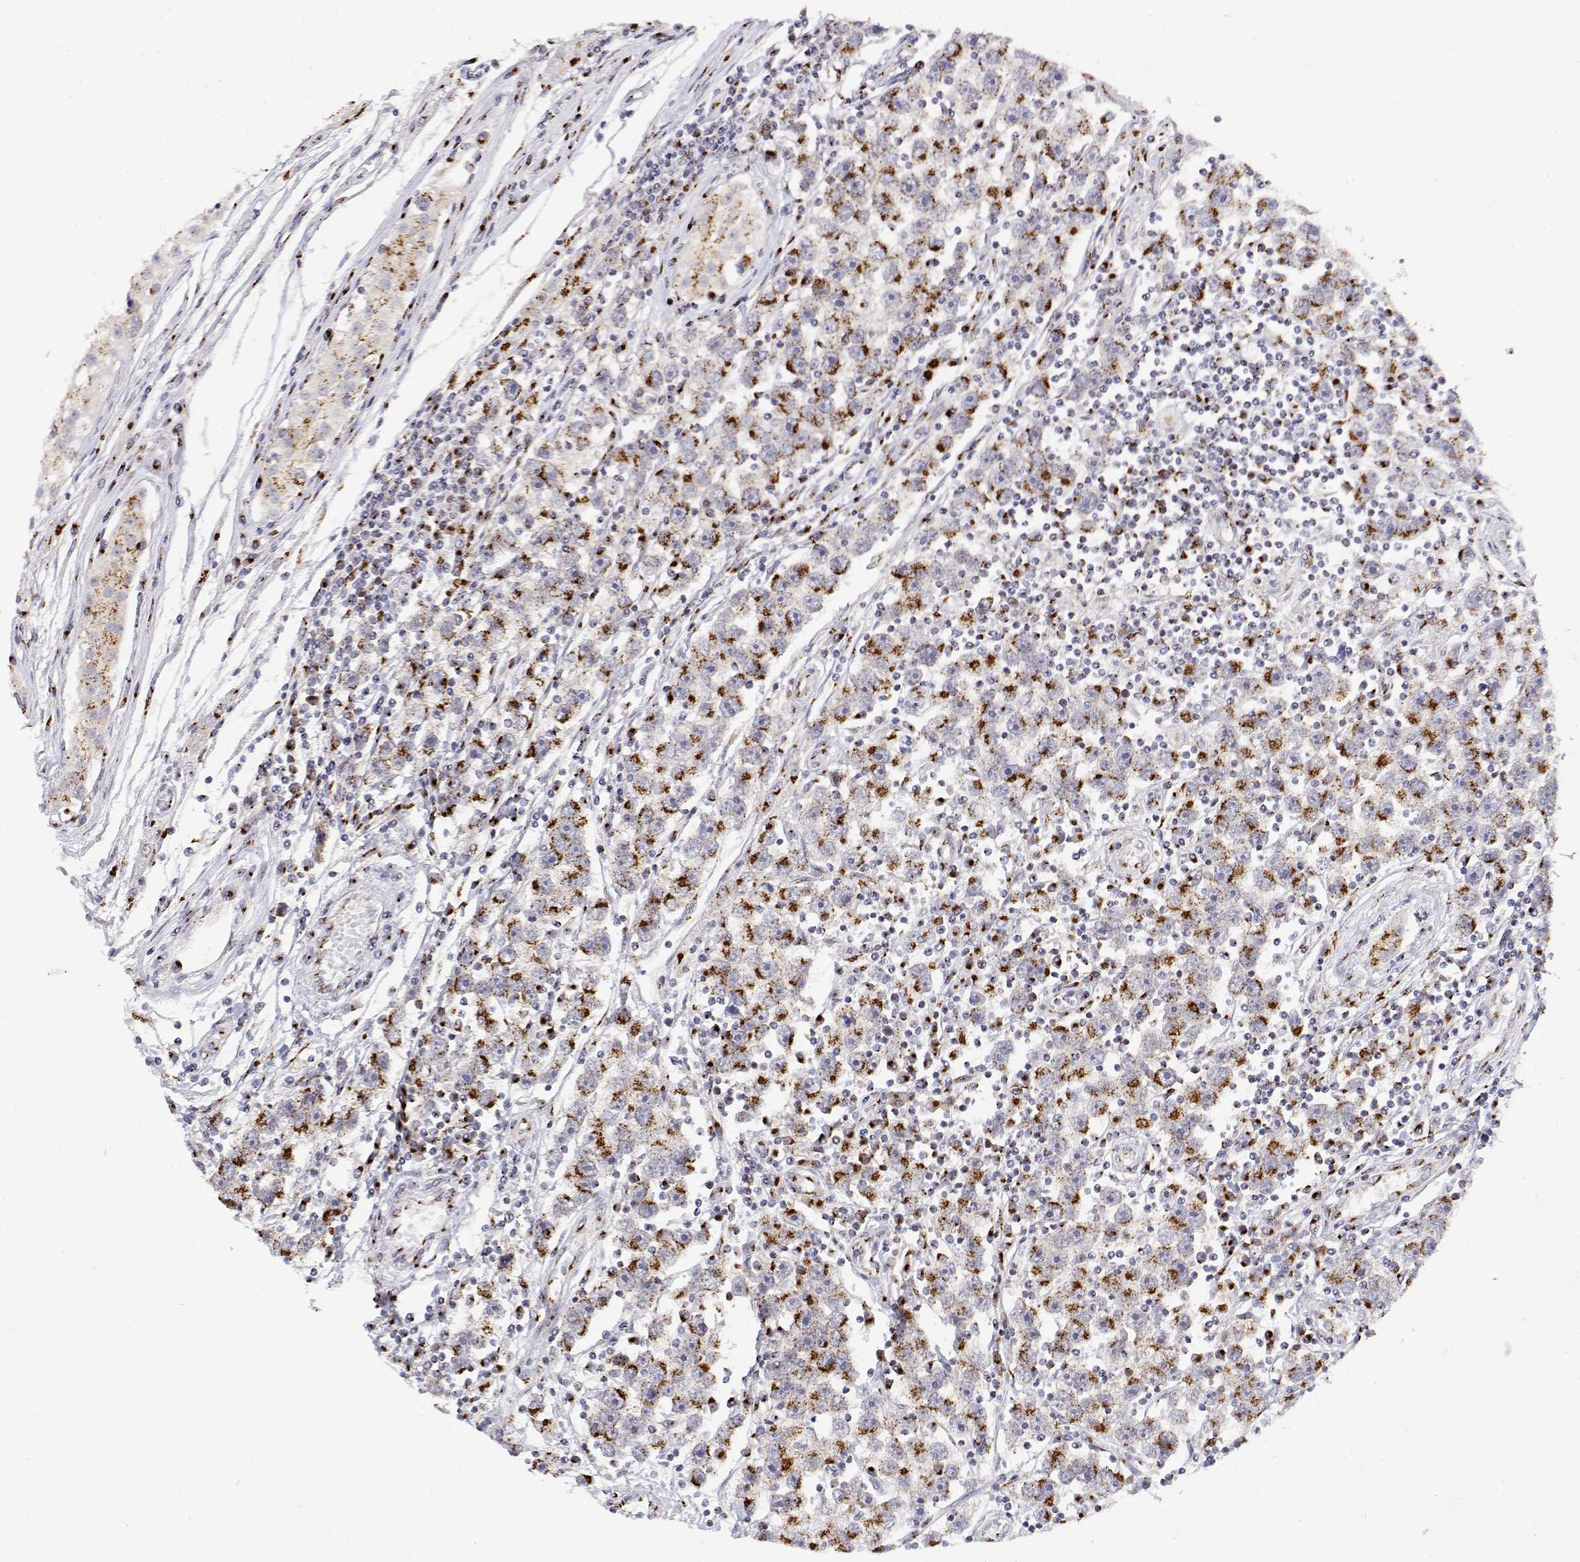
{"staining": {"intensity": "strong", "quantity": "25%-75%", "location": "cytoplasmic/membranous"}, "tissue": "testis cancer", "cell_type": "Tumor cells", "image_type": "cancer", "snomed": [{"axis": "morphology", "description": "Seminoma, NOS"}, {"axis": "topography", "description": "Testis"}], "caption": "IHC image of neoplastic tissue: testis cancer stained using immunohistochemistry (IHC) displays high levels of strong protein expression localized specifically in the cytoplasmic/membranous of tumor cells, appearing as a cytoplasmic/membranous brown color.", "gene": "YIPF3", "patient": {"sex": "male", "age": 30}}